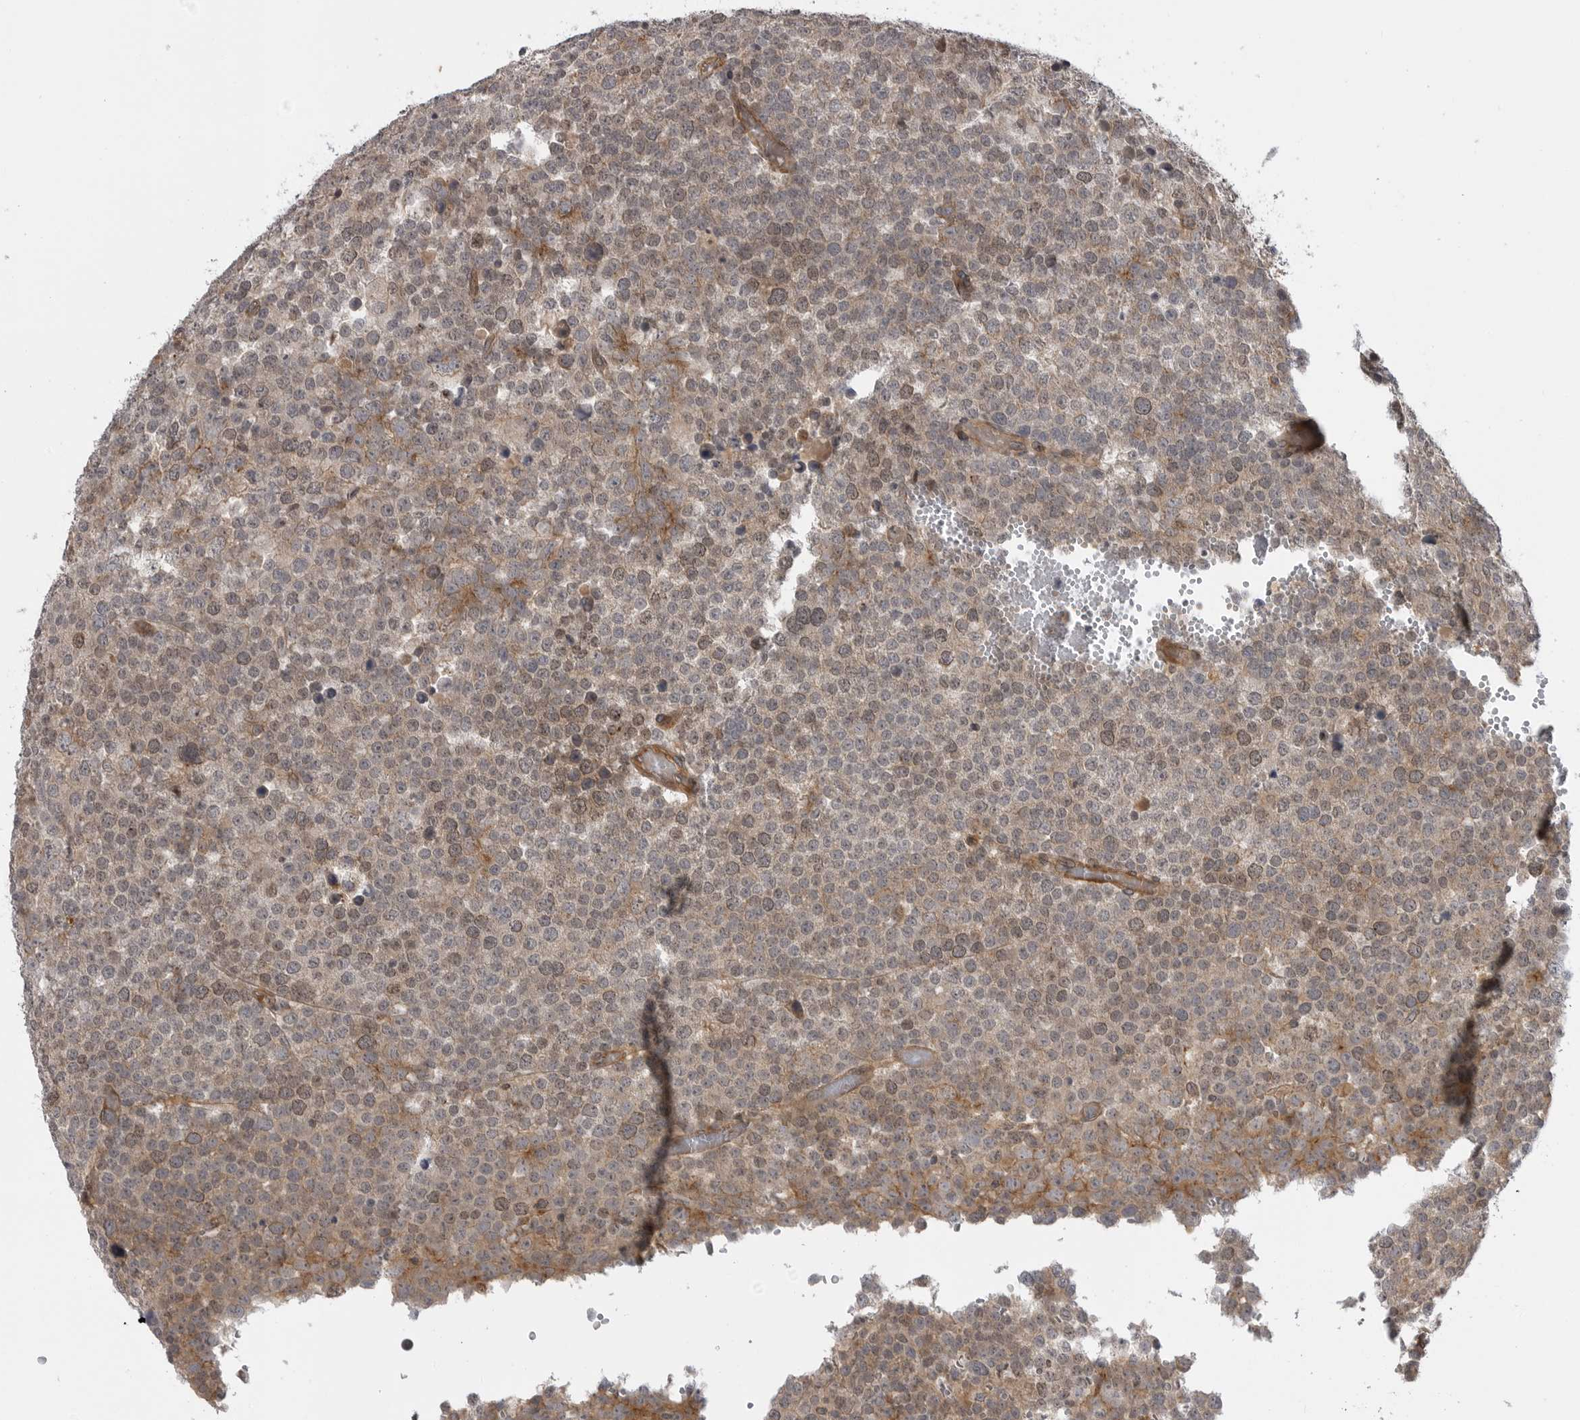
{"staining": {"intensity": "moderate", "quantity": "25%-75%", "location": "cytoplasmic/membranous"}, "tissue": "testis cancer", "cell_type": "Tumor cells", "image_type": "cancer", "snomed": [{"axis": "morphology", "description": "Seminoma, NOS"}, {"axis": "topography", "description": "Testis"}], "caption": "Seminoma (testis) was stained to show a protein in brown. There is medium levels of moderate cytoplasmic/membranous positivity in about 25%-75% of tumor cells.", "gene": "LRRC45", "patient": {"sex": "male", "age": 71}}